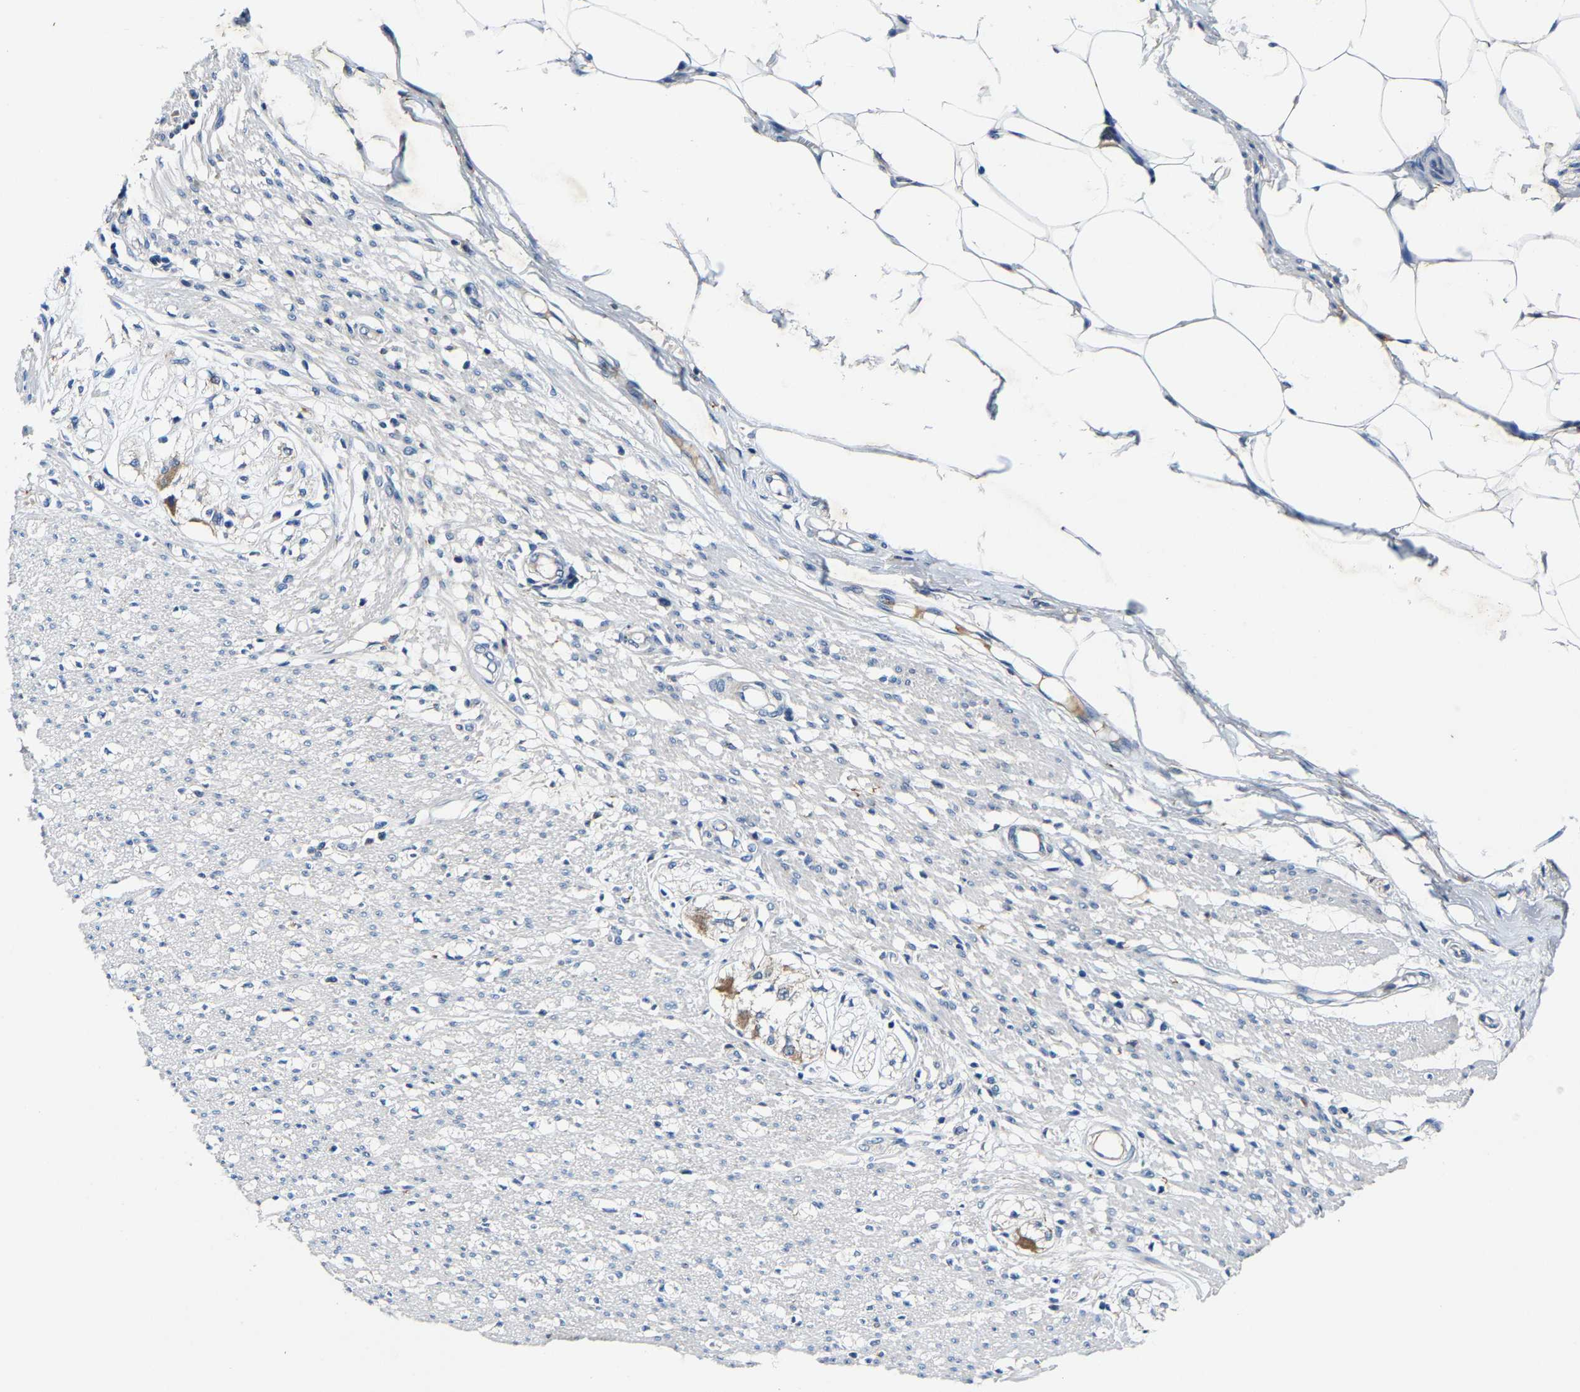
{"staining": {"intensity": "negative", "quantity": "none", "location": "none"}, "tissue": "smooth muscle", "cell_type": "Smooth muscle cells", "image_type": "normal", "snomed": [{"axis": "morphology", "description": "Normal tissue, NOS"}, {"axis": "morphology", "description": "Adenocarcinoma, NOS"}, {"axis": "topography", "description": "Colon"}, {"axis": "topography", "description": "Peripheral nerve tissue"}], "caption": "Smooth muscle was stained to show a protein in brown. There is no significant expression in smooth muscle cells. (DAB (3,3'-diaminobenzidine) IHC visualized using brightfield microscopy, high magnification).", "gene": "SLC25A25", "patient": {"sex": "male", "age": 14}}